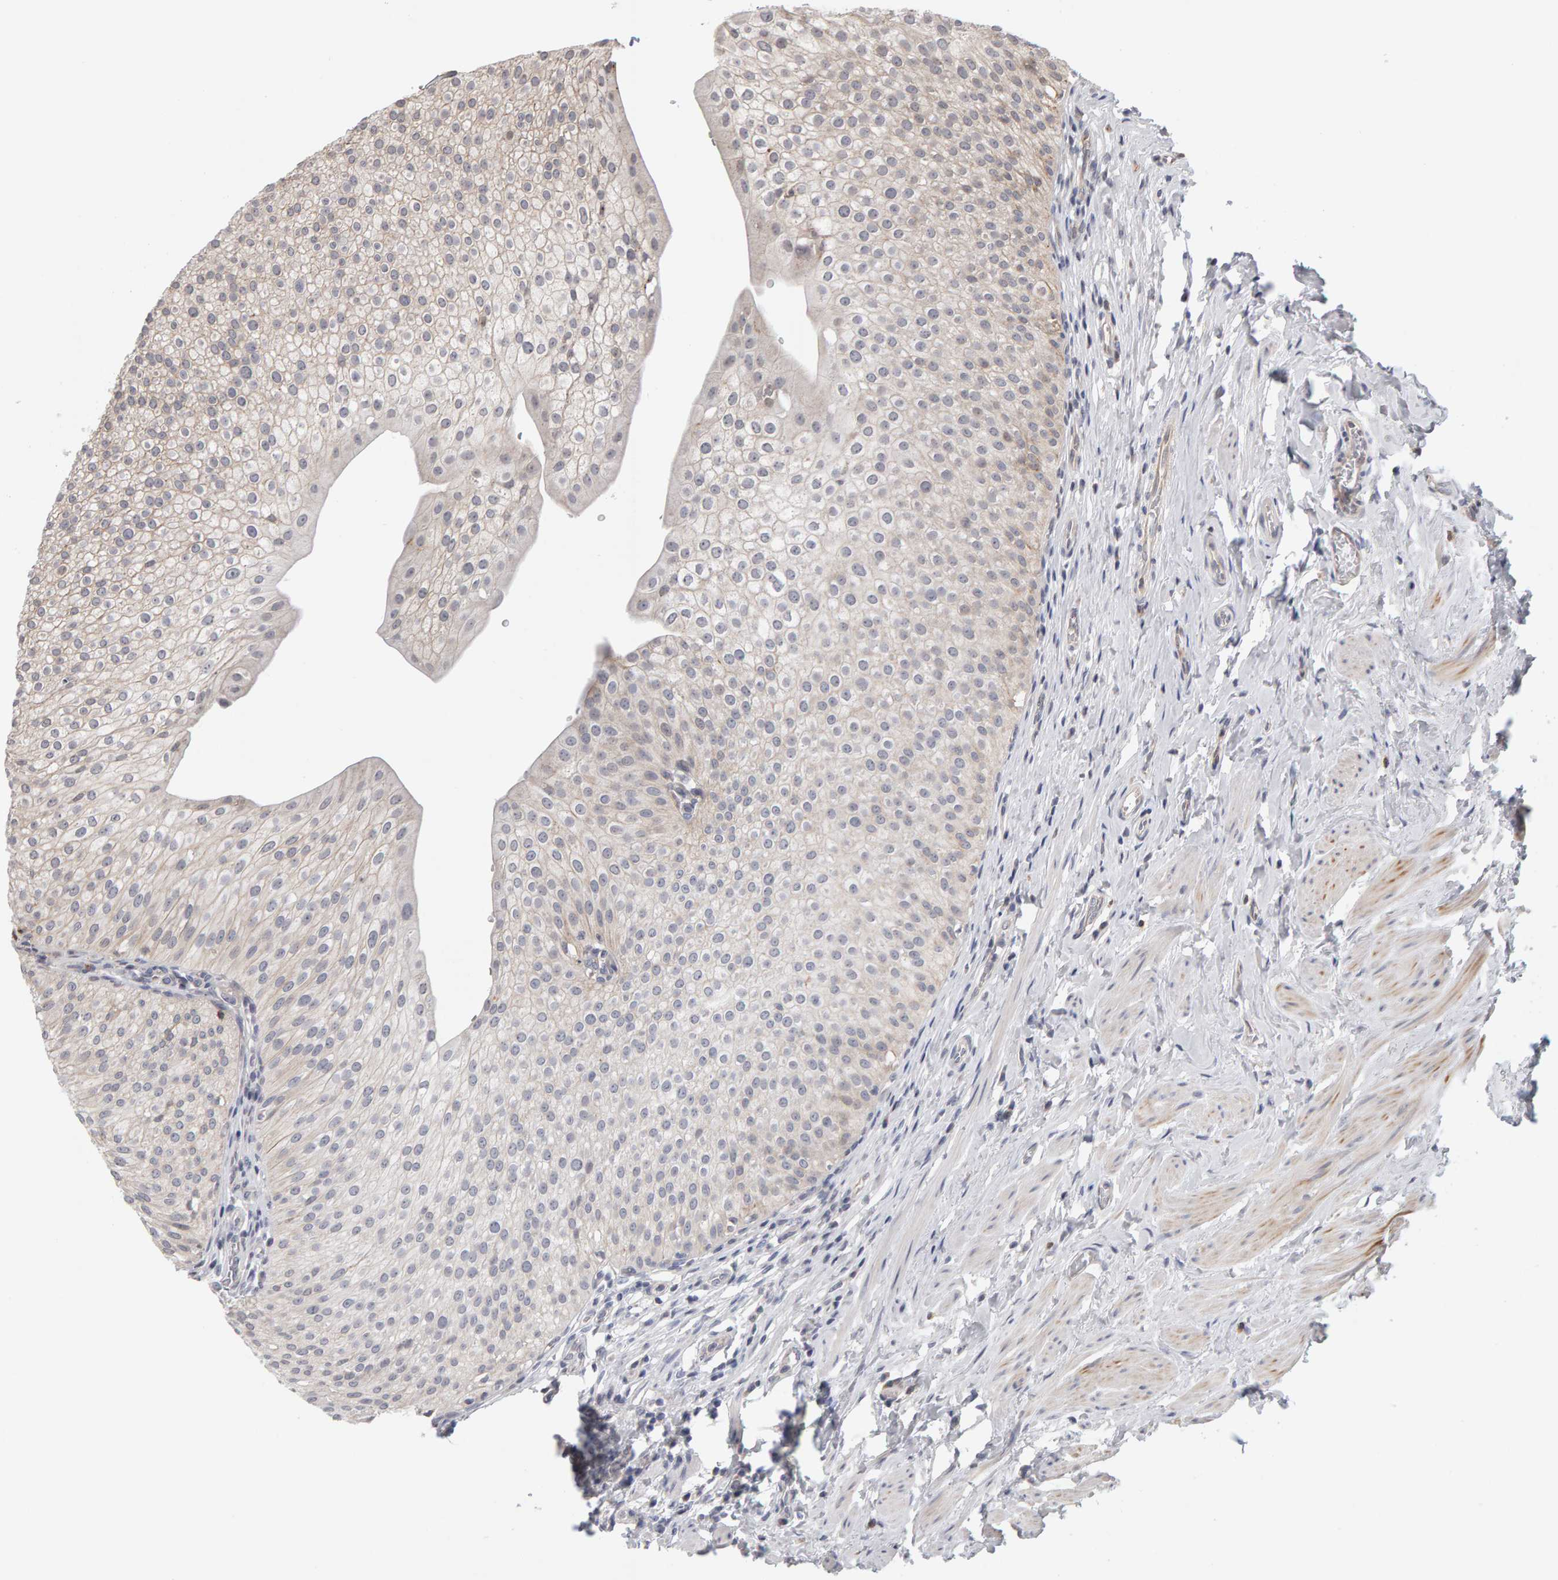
{"staining": {"intensity": "weak", "quantity": "<25%", "location": "cytoplasmic/membranous"}, "tissue": "urothelial cancer", "cell_type": "Tumor cells", "image_type": "cancer", "snomed": [{"axis": "morphology", "description": "Normal tissue, NOS"}, {"axis": "morphology", "description": "Urothelial carcinoma, Low grade"}, {"axis": "topography", "description": "Smooth muscle"}, {"axis": "topography", "description": "Urinary bladder"}], "caption": "Photomicrograph shows no protein staining in tumor cells of low-grade urothelial carcinoma tissue.", "gene": "MSRA", "patient": {"sex": "male", "age": 60}}